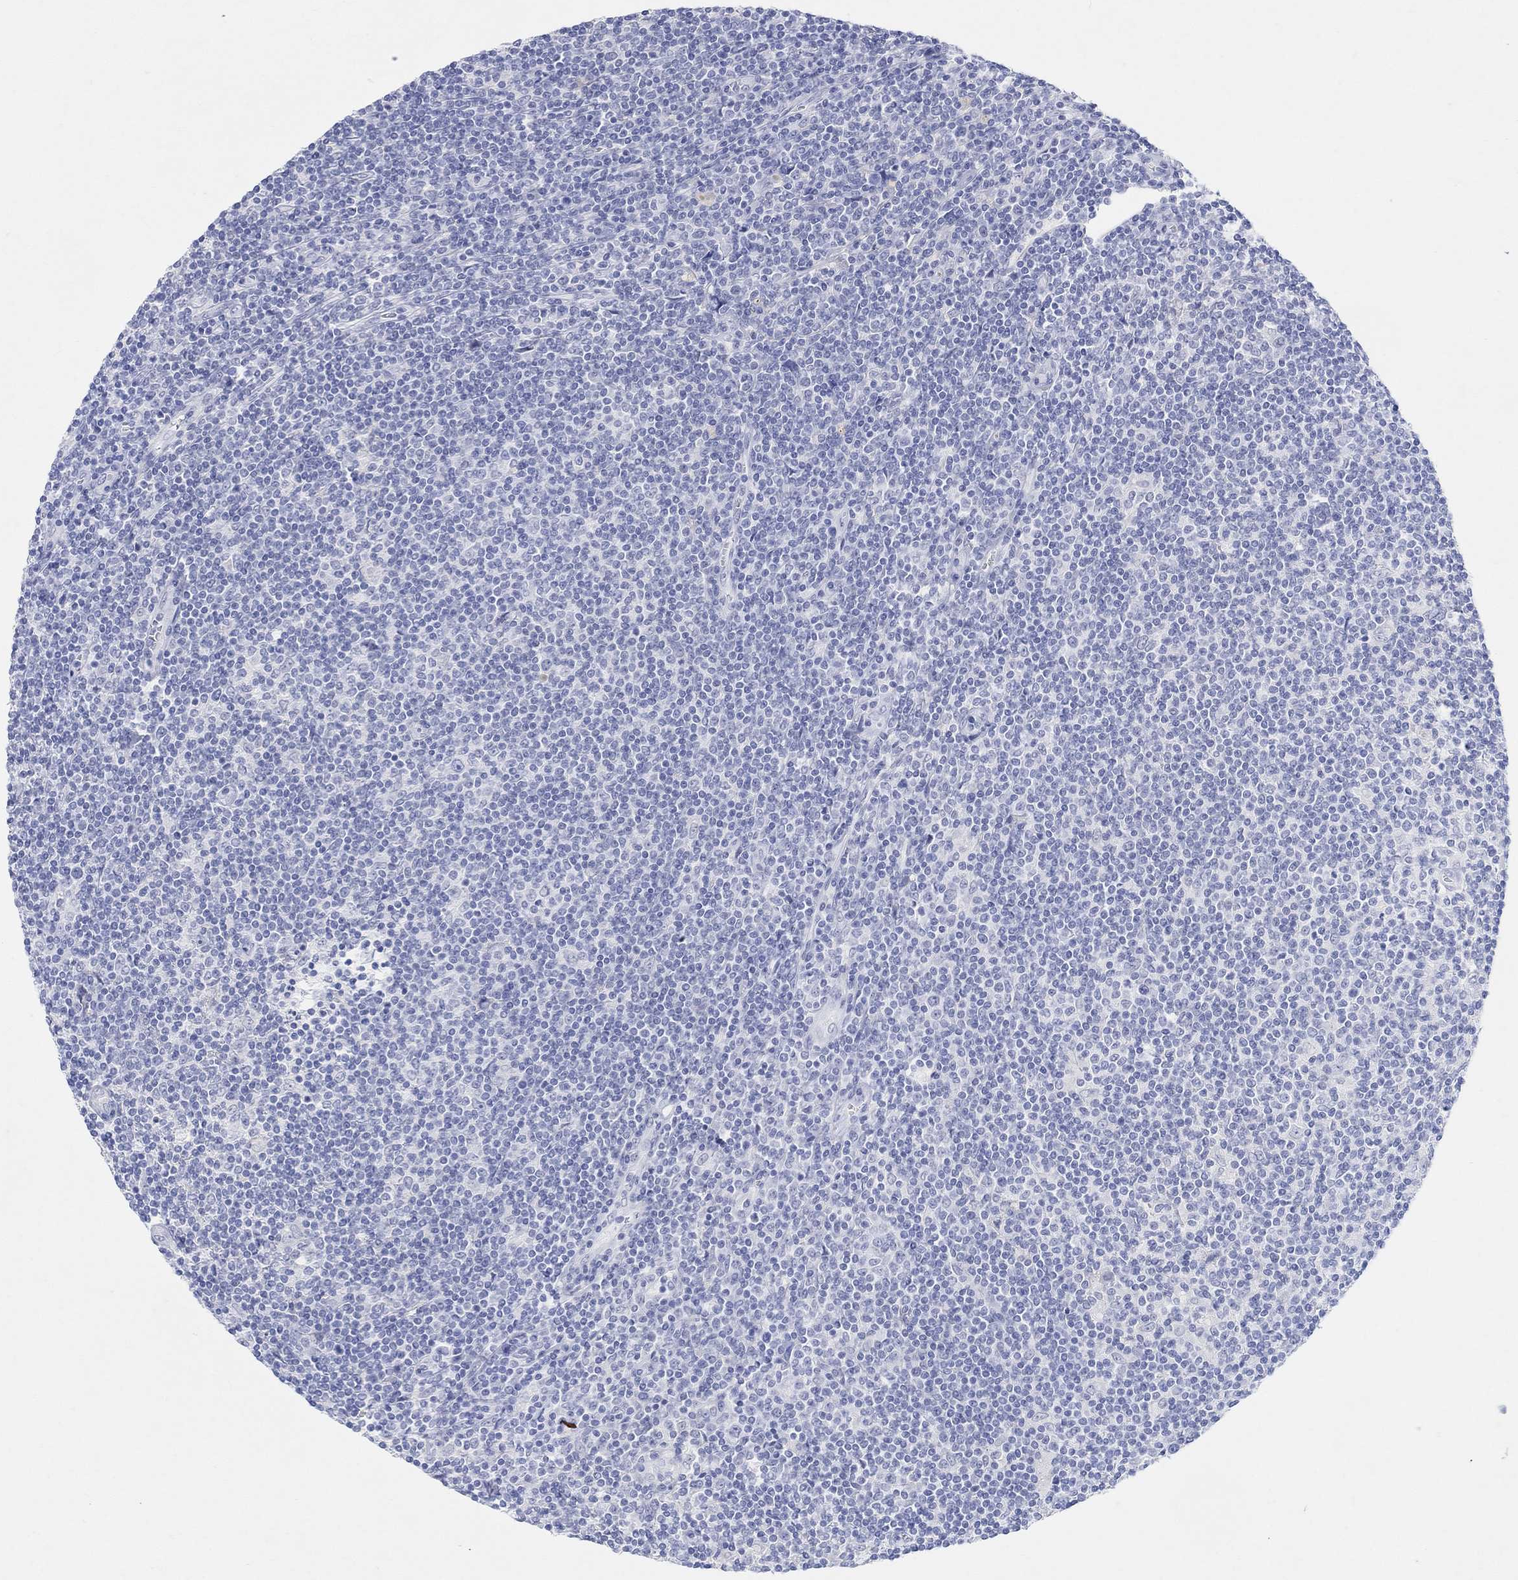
{"staining": {"intensity": "negative", "quantity": "none", "location": "none"}, "tissue": "lymphoma", "cell_type": "Tumor cells", "image_type": "cancer", "snomed": [{"axis": "morphology", "description": "Hodgkin's disease, NOS"}, {"axis": "topography", "description": "Lymph node"}], "caption": "Image shows no protein staining in tumor cells of Hodgkin's disease tissue. Brightfield microscopy of immunohistochemistry stained with DAB (3,3'-diaminobenzidine) (brown) and hematoxylin (blue), captured at high magnification.", "gene": "TYR", "patient": {"sex": "male", "age": 40}}